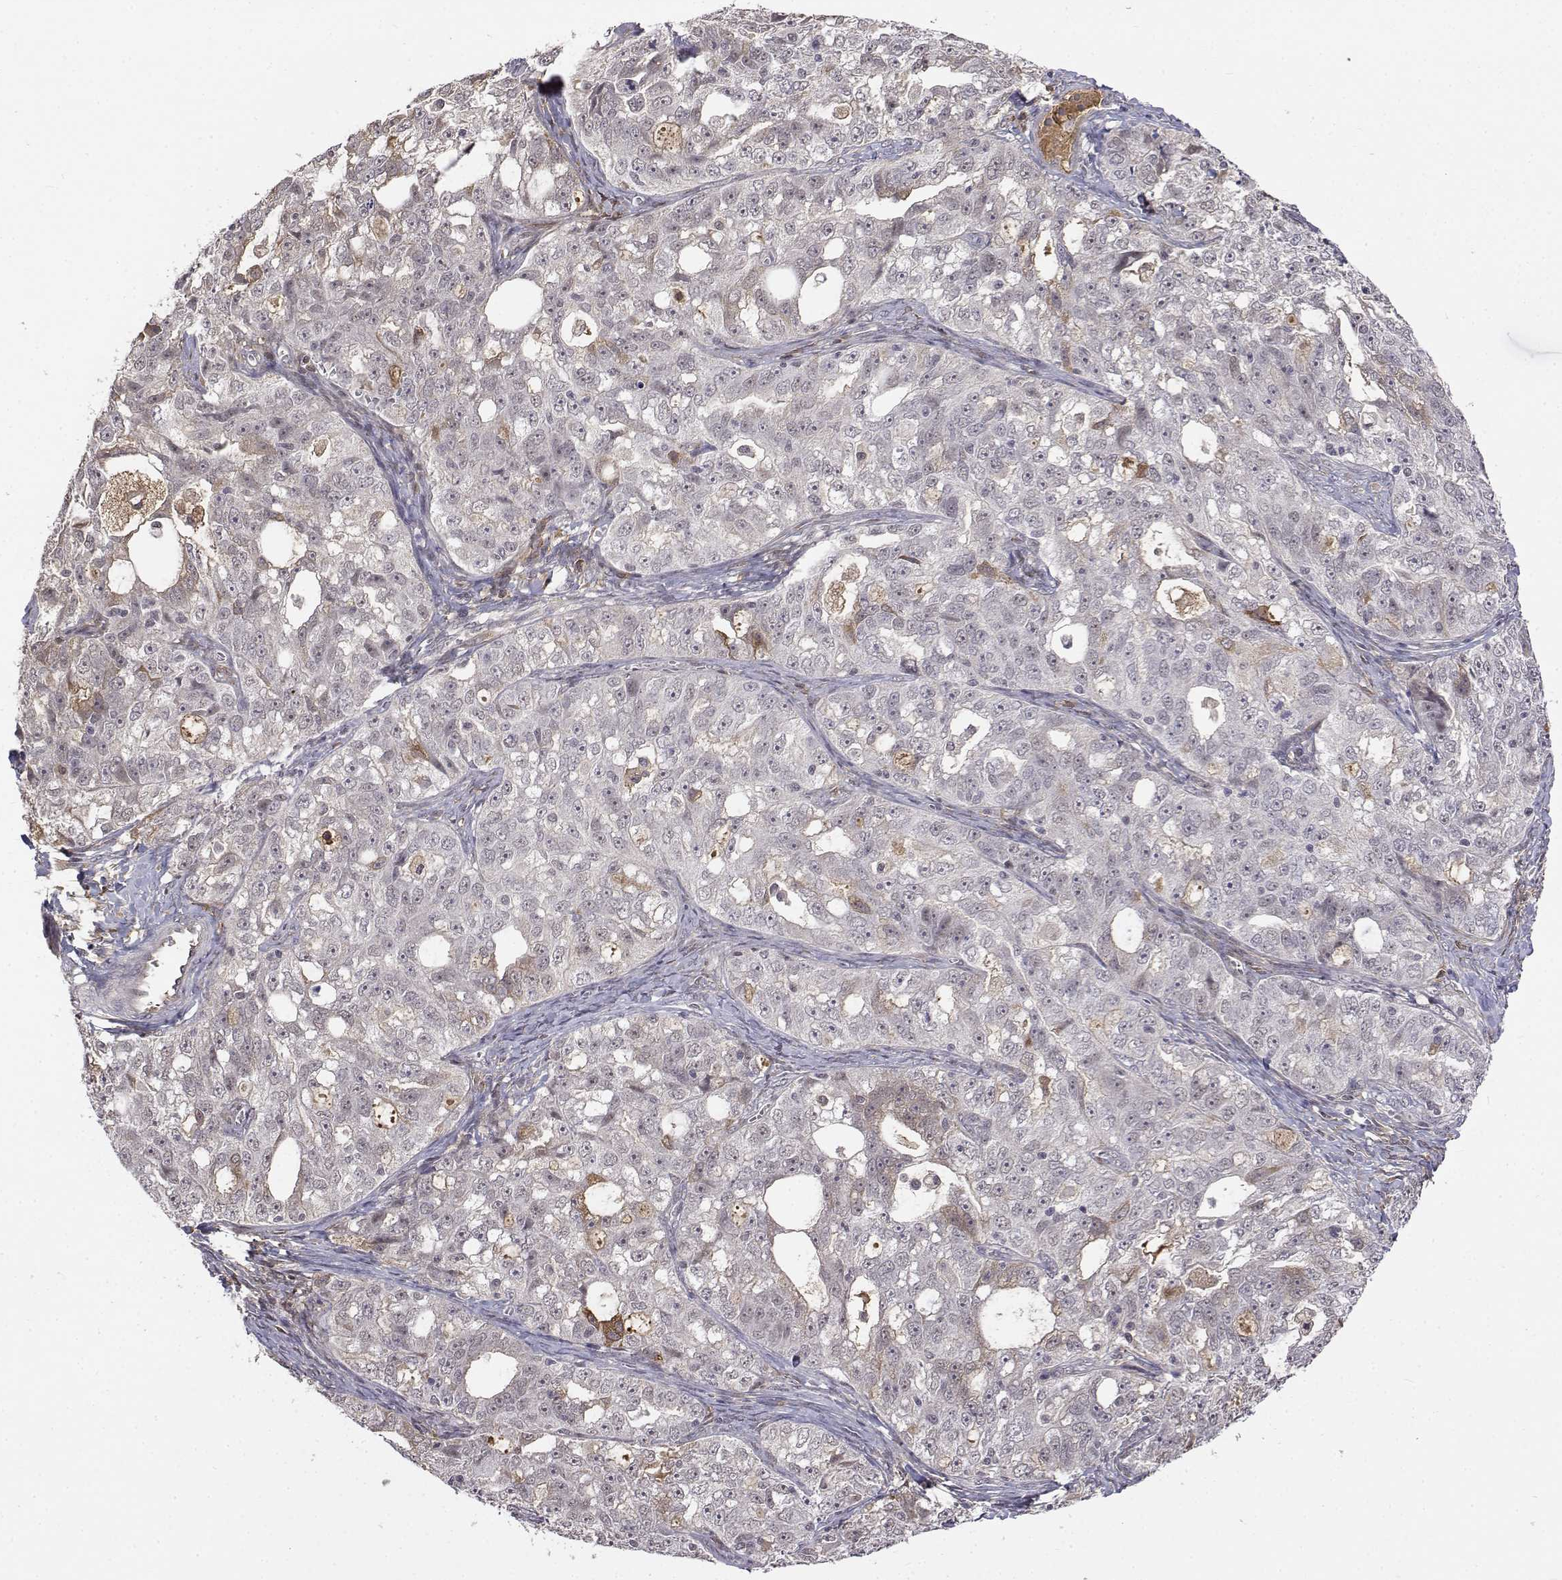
{"staining": {"intensity": "negative", "quantity": "none", "location": "none"}, "tissue": "ovarian cancer", "cell_type": "Tumor cells", "image_type": "cancer", "snomed": [{"axis": "morphology", "description": "Cystadenocarcinoma, serous, NOS"}, {"axis": "topography", "description": "Ovary"}], "caption": "Tumor cells show no significant positivity in ovarian cancer.", "gene": "ITGA7", "patient": {"sex": "female", "age": 51}}